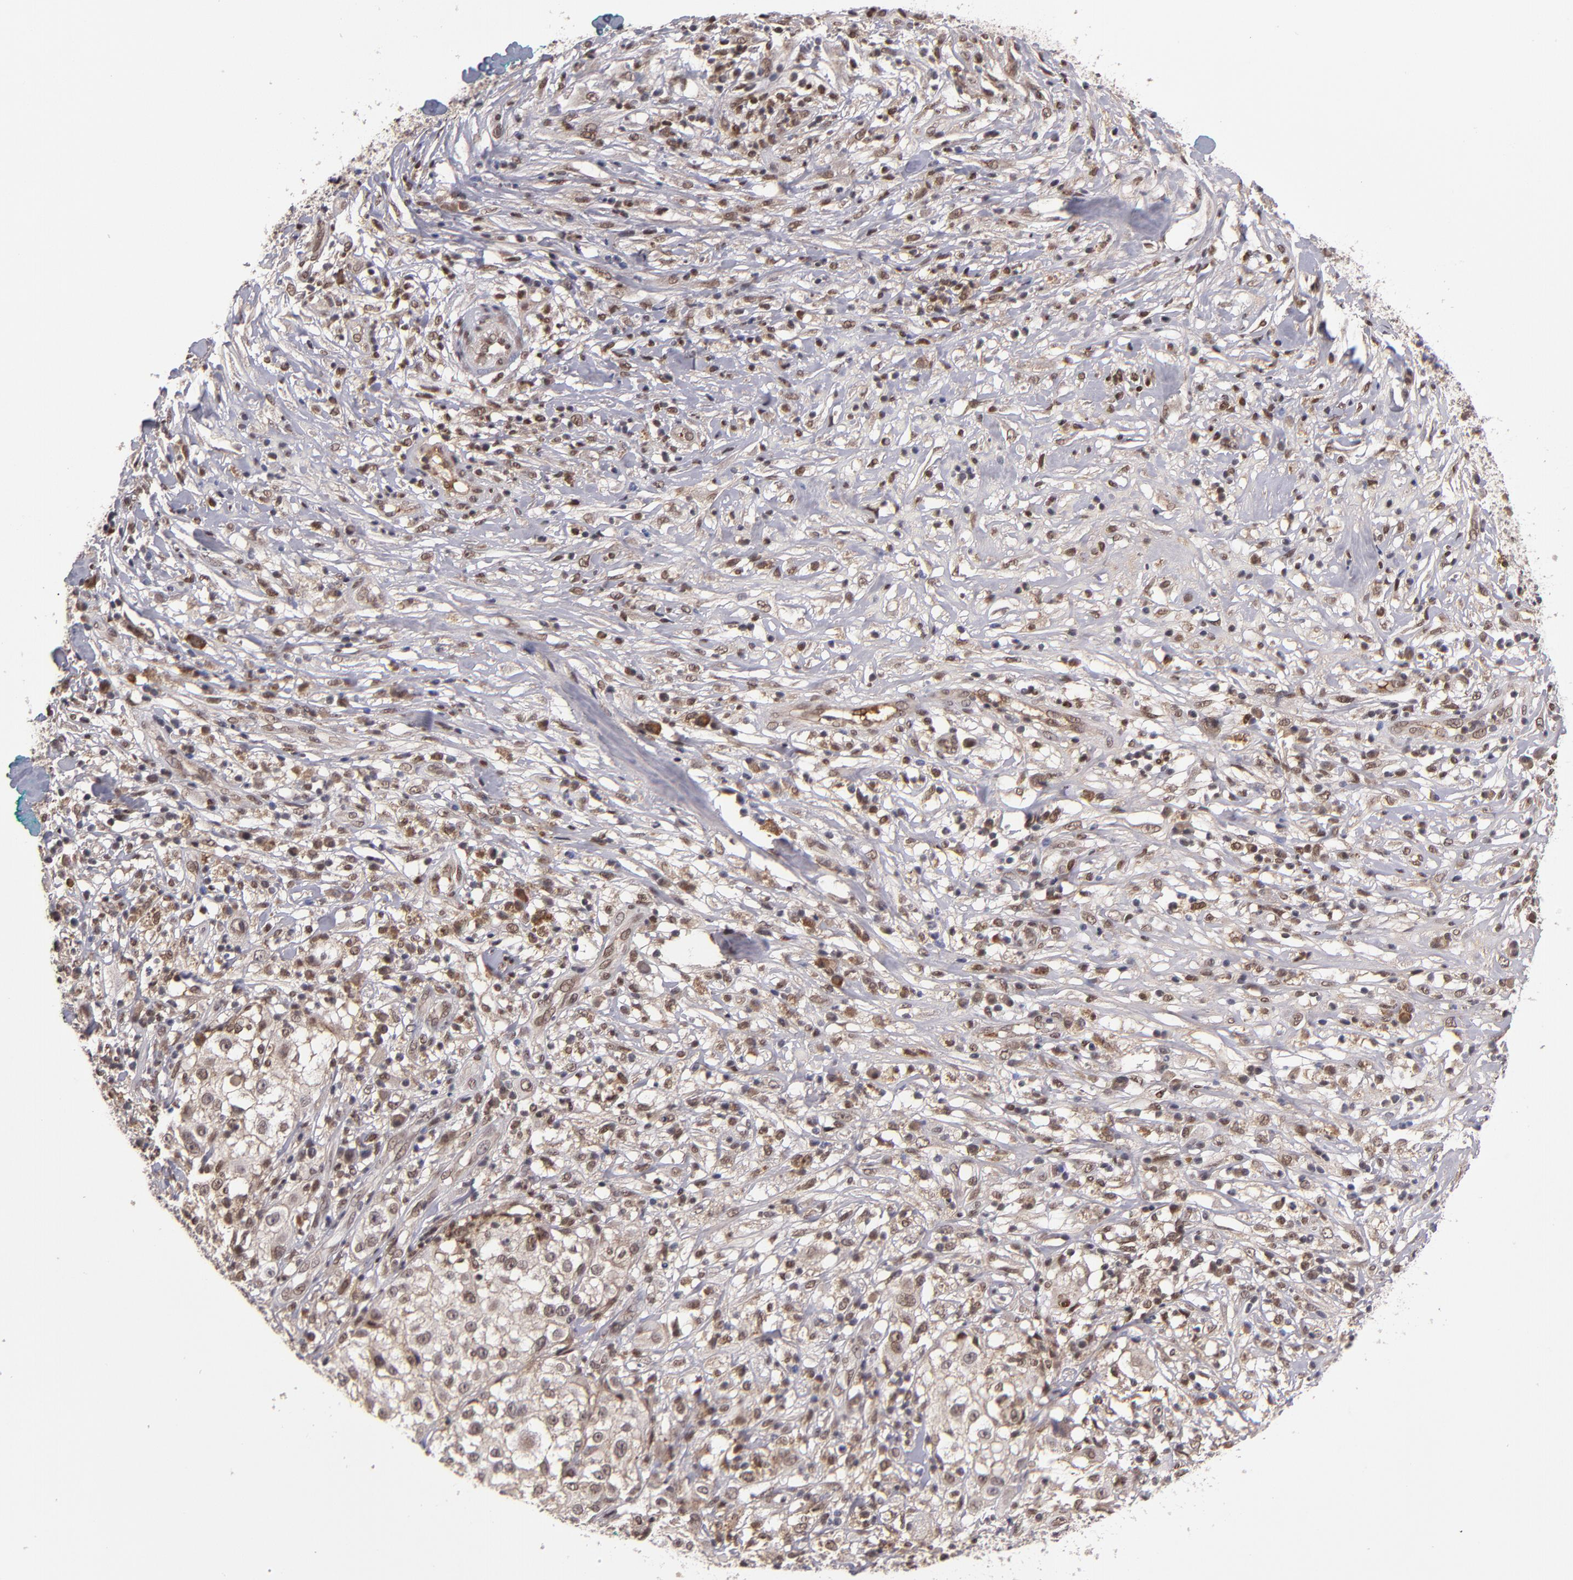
{"staining": {"intensity": "moderate", "quantity": ">75%", "location": "cytoplasmic/membranous,nuclear"}, "tissue": "melanoma", "cell_type": "Tumor cells", "image_type": "cancer", "snomed": [{"axis": "morphology", "description": "Necrosis, NOS"}, {"axis": "morphology", "description": "Malignant melanoma, NOS"}, {"axis": "topography", "description": "Skin"}], "caption": "Malignant melanoma was stained to show a protein in brown. There is medium levels of moderate cytoplasmic/membranous and nuclear expression in approximately >75% of tumor cells. (Stains: DAB (3,3'-diaminobenzidine) in brown, nuclei in blue, Microscopy: brightfield microscopy at high magnification).", "gene": "EP300", "patient": {"sex": "female", "age": 87}}